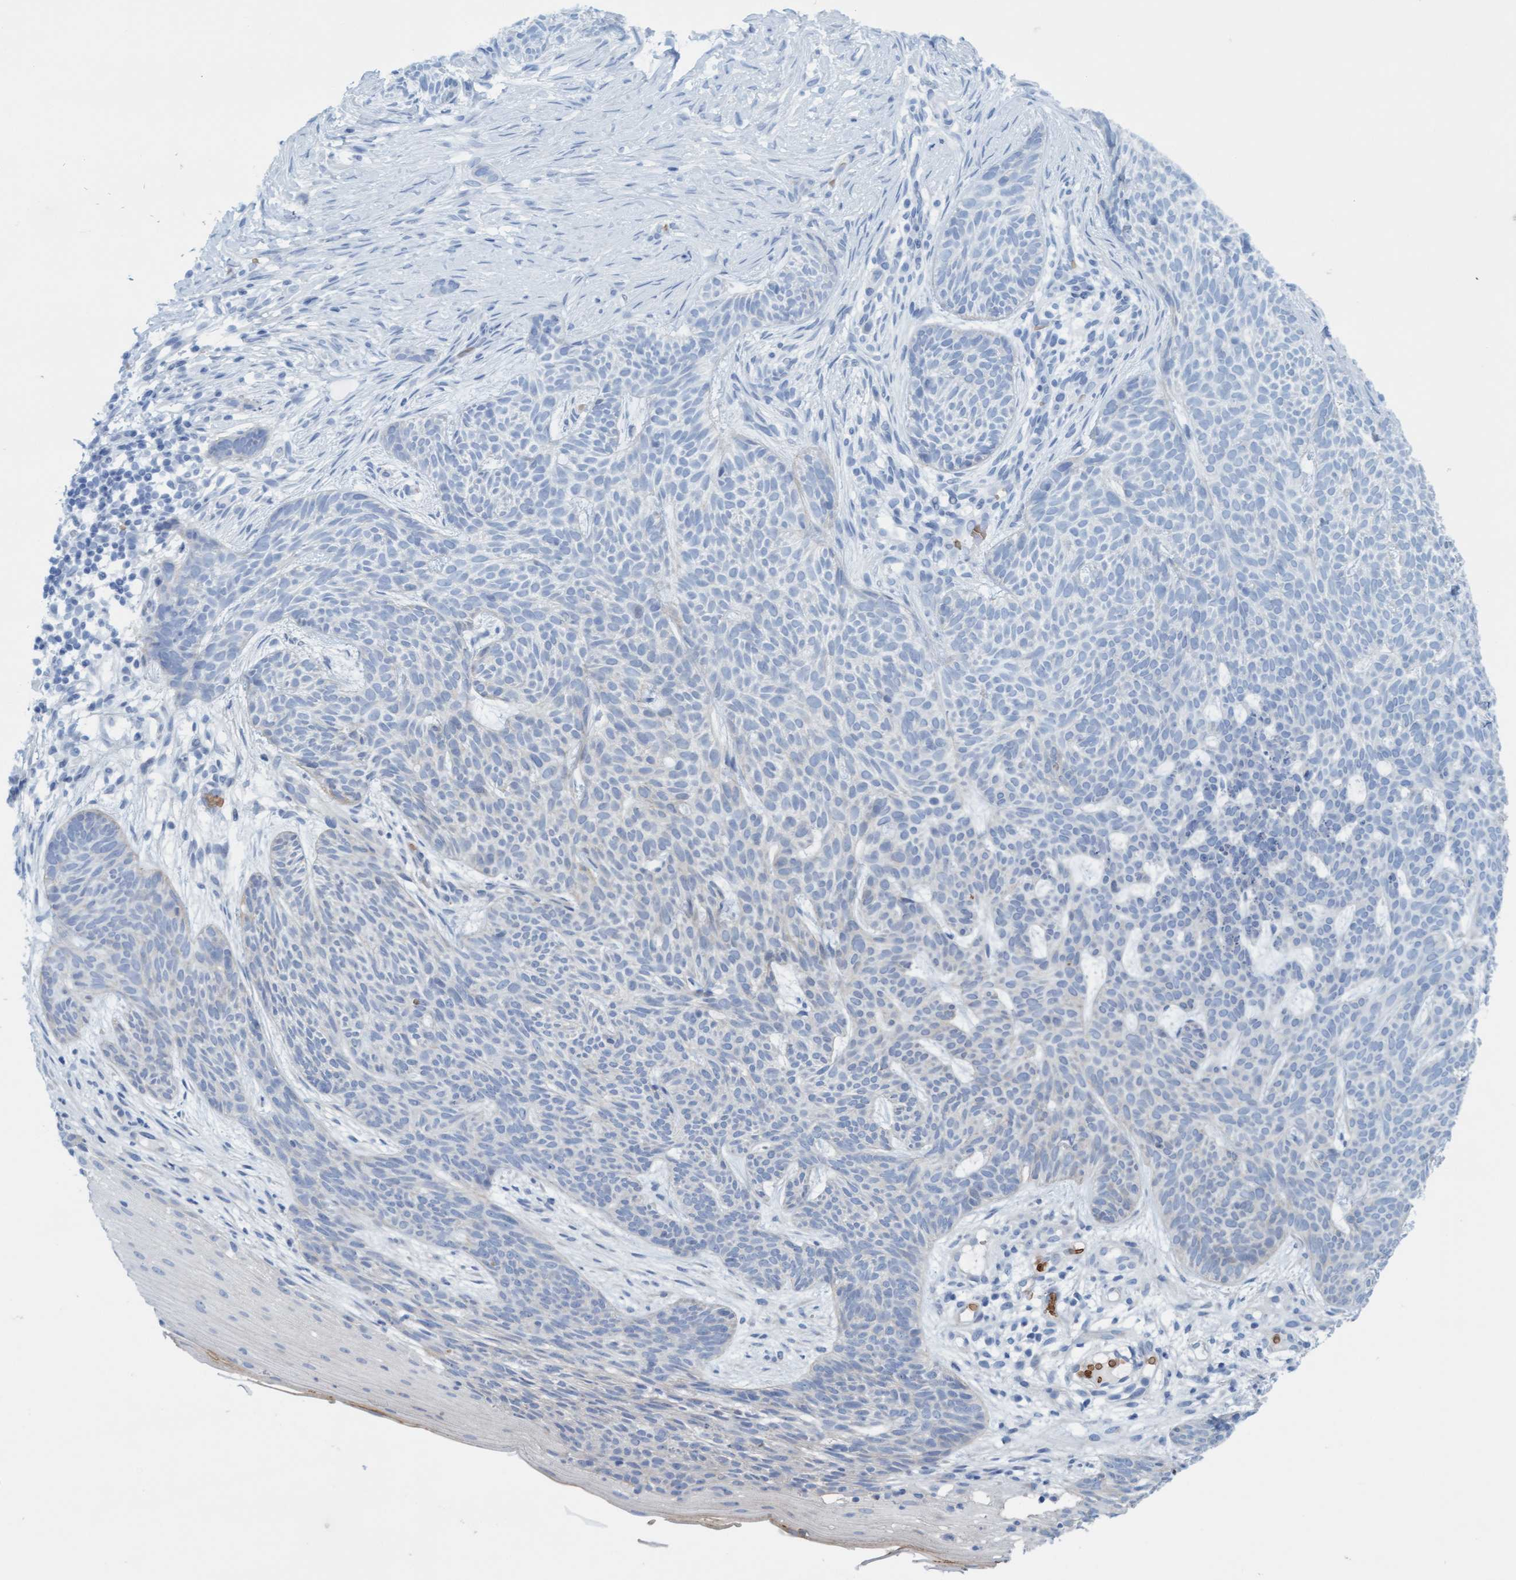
{"staining": {"intensity": "negative", "quantity": "none", "location": "none"}, "tissue": "skin cancer", "cell_type": "Tumor cells", "image_type": "cancer", "snomed": [{"axis": "morphology", "description": "Basal cell carcinoma"}, {"axis": "topography", "description": "Skin"}], "caption": "Basal cell carcinoma (skin) was stained to show a protein in brown. There is no significant staining in tumor cells.", "gene": "P2RX5", "patient": {"sex": "female", "age": 59}}